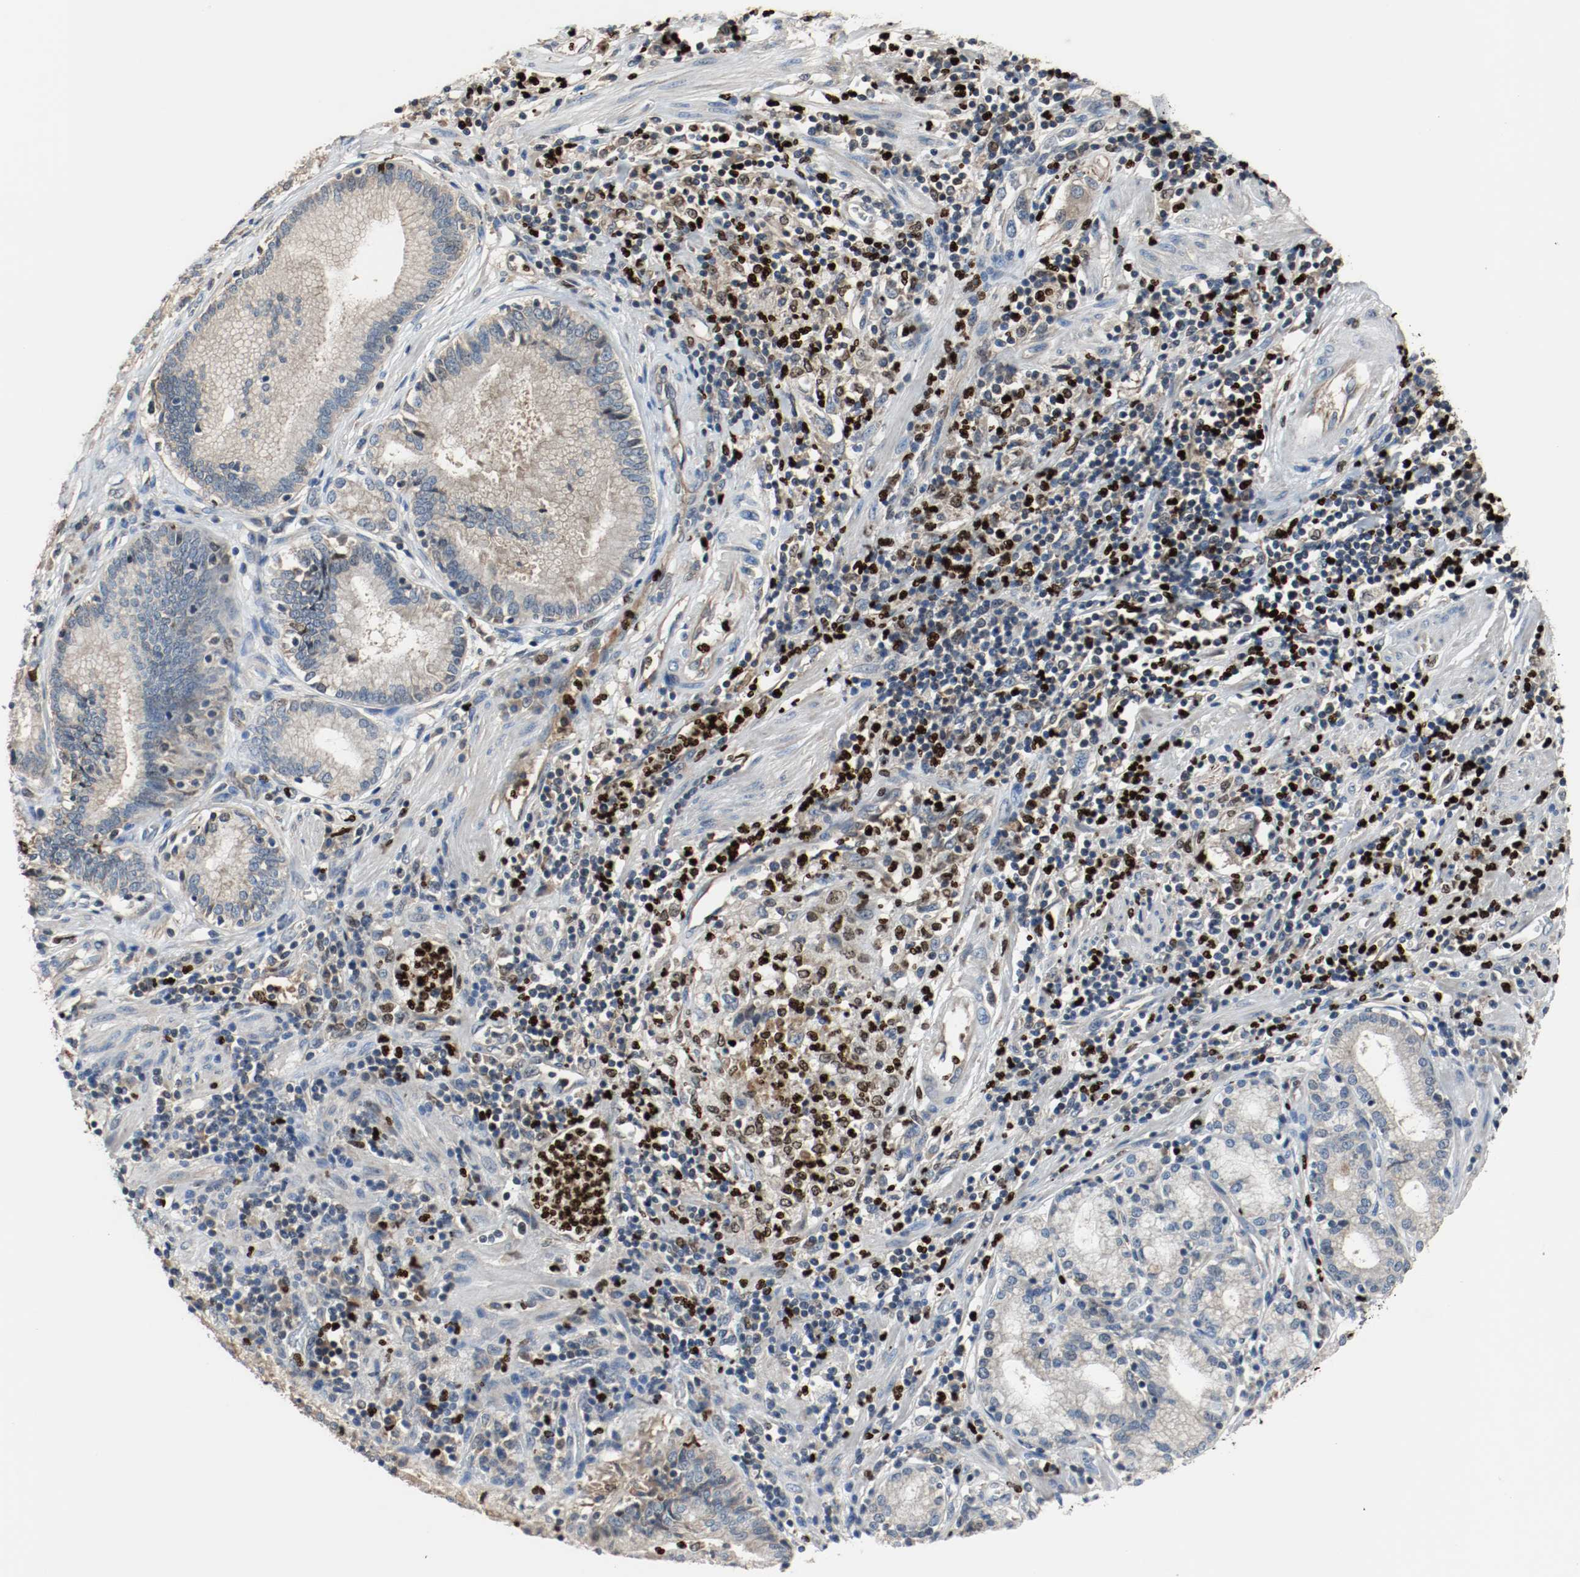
{"staining": {"intensity": "negative", "quantity": "none", "location": "none"}, "tissue": "pancreatic cancer", "cell_type": "Tumor cells", "image_type": "cancer", "snomed": [{"axis": "morphology", "description": "Adenocarcinoma, NOS"}, {"axis": "topography", "description": "Pancreas"}], "caption": "Immunohistochemical staining of human pancreatic adenocarcinoma shows no significant positivity in tumor cells.", "gene": "BLK", "patient": {"sex": "female", "age": 48}}